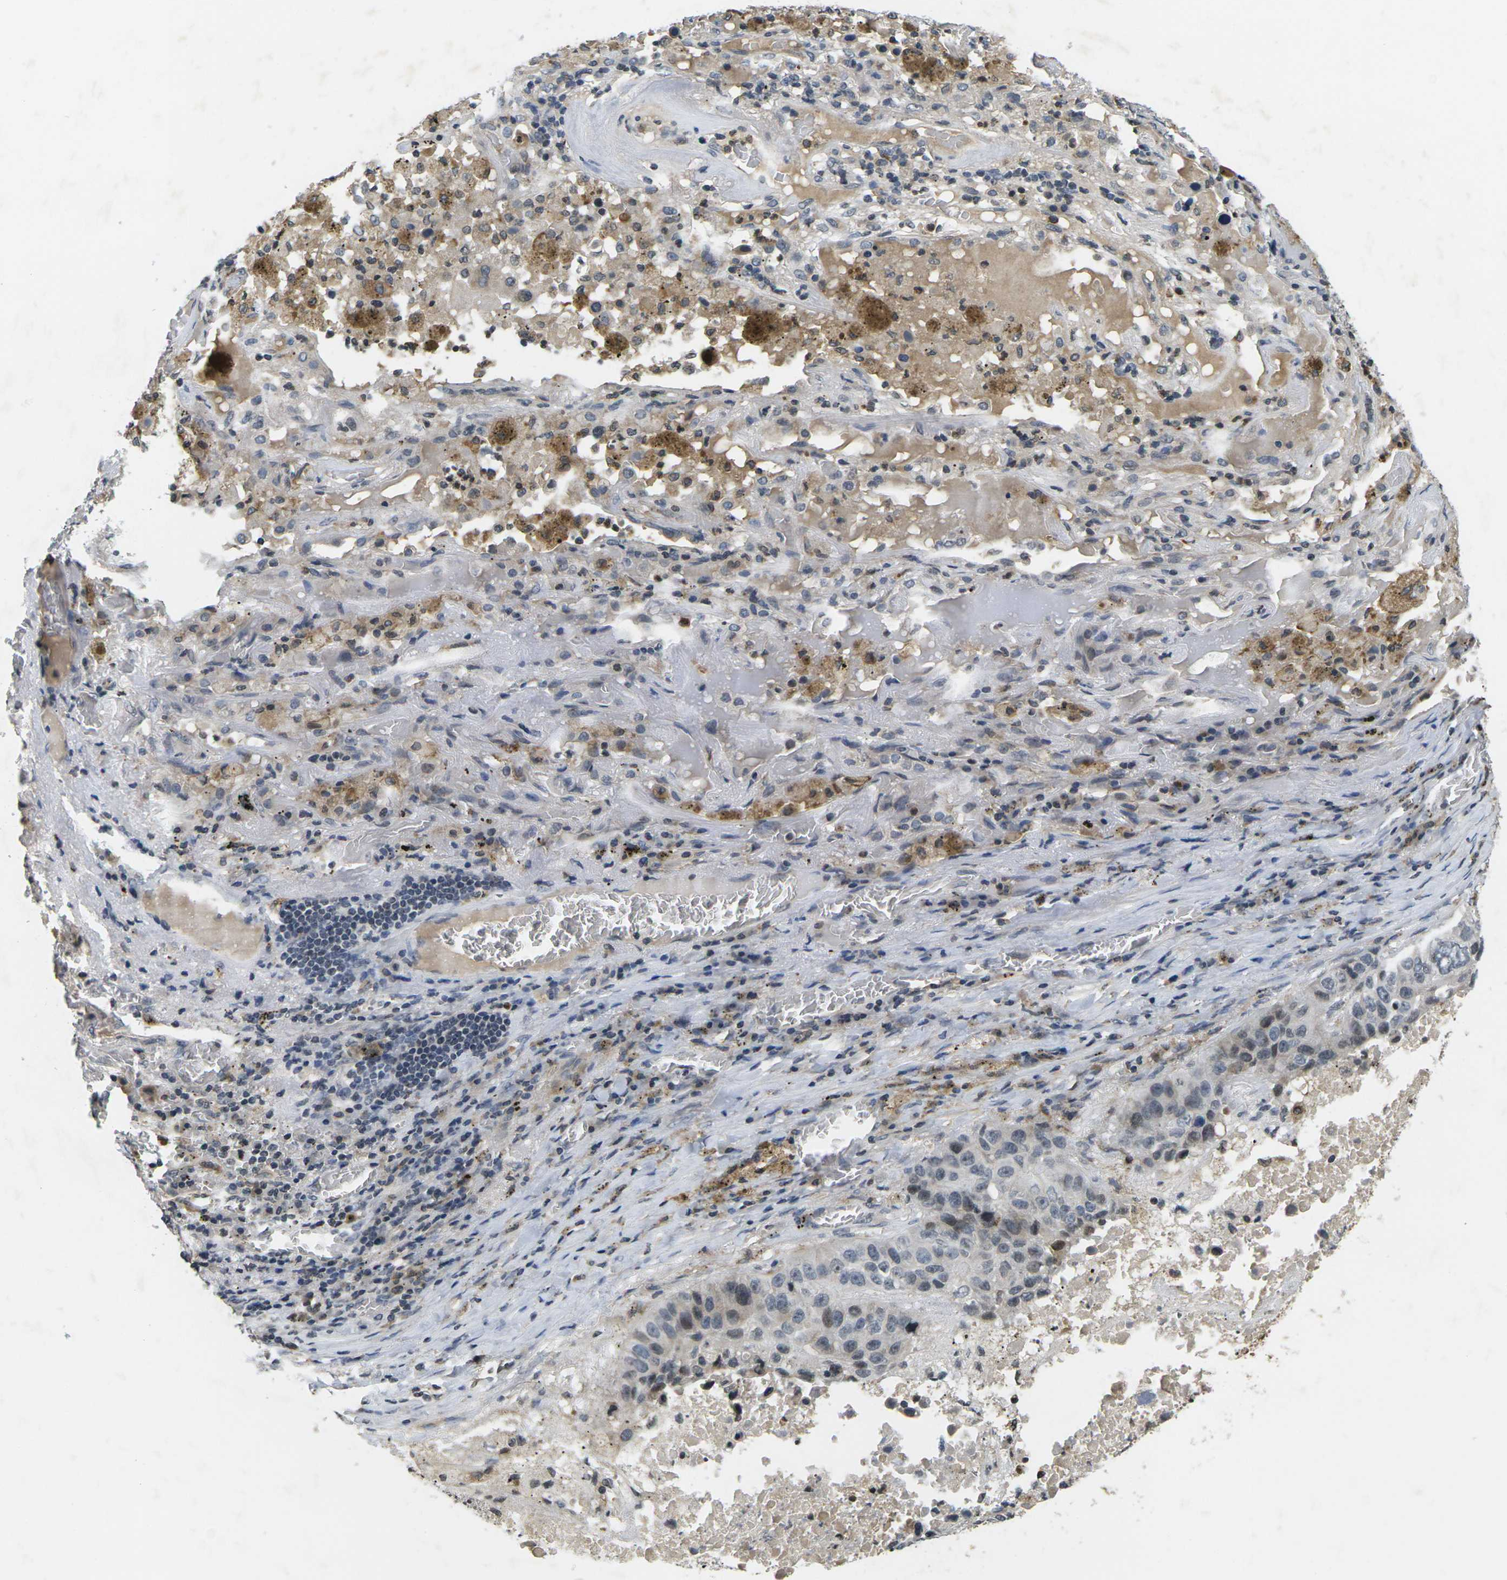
{"staining": {"intensity": "negative", "quantity": "none", "location": "none"}, "tissue": "lung cancer", "cell_type": "Tumor cells", "image_type": "cancer", "snomed": [{"axis": "morphology", "description": "Squamous cell carcinoma, NOS"}, {"axis": "topography", "description": "Lung"}], "caption": "Protein analysis of lung squamous cell carcinoma shows no significant positivity in tumor cells. (DAB IHC visualized using brightfield microscopy, high magnification).", "gene": "C1QC", "patient": {"sex": "male", "age": 57}}